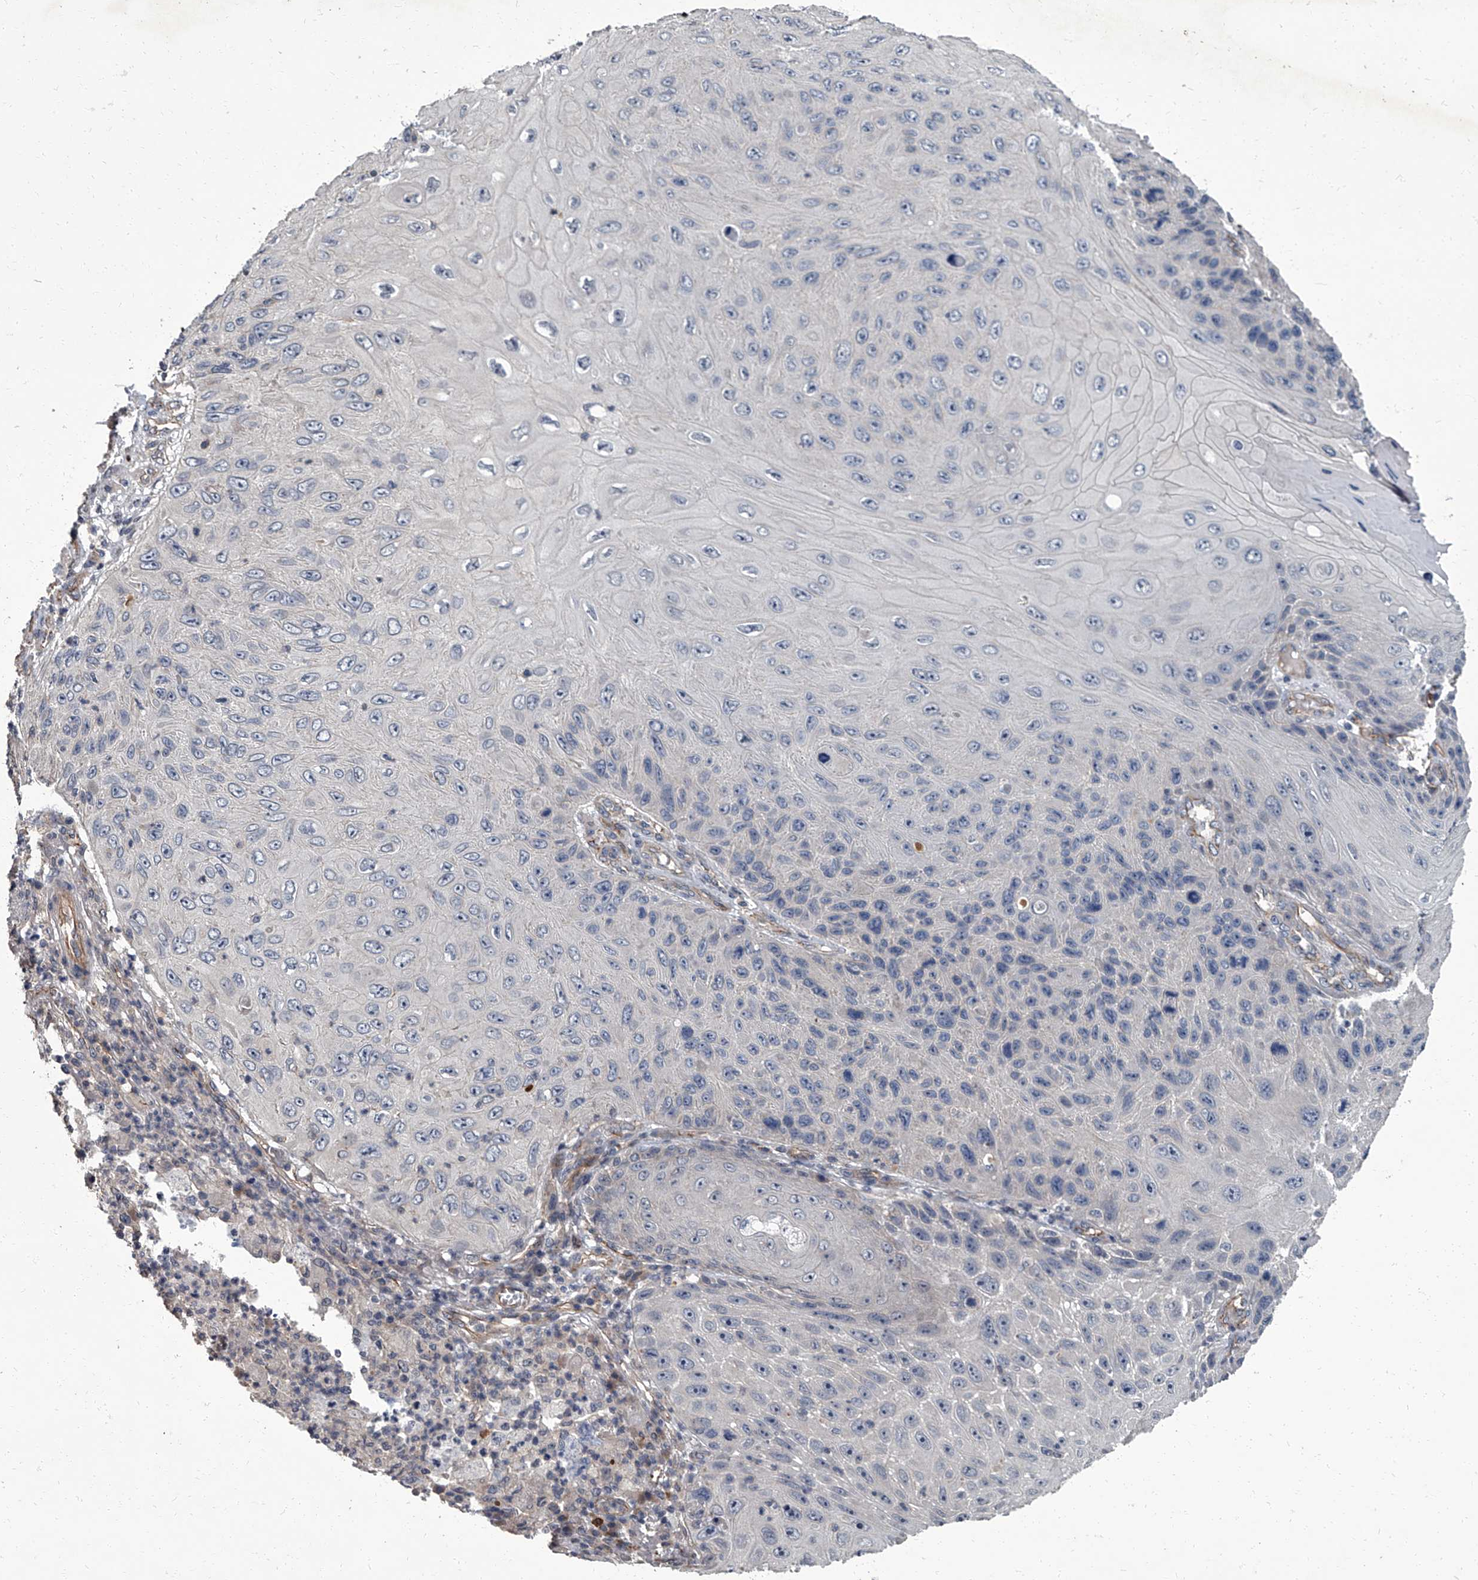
{"staining": {"intensity": "negative", "quantity": "none", "location": "none"}, "tissue": "skin cancer", "cell_type": "Tumor cells", "image_type": "cancer", "snomed": [{"axis": "morphology", "description": "Squamous cell carcinoma, NOS"}, {"axis": "topography", "description": "Skin"}], "caption": "Human skin cancer (squamous cell carcinoma) stained for a protein using immunohistochemistry shows no positivity in tumor cells.", "gene": "SIRT4", "patient": {"sex": "female", "age": 88}}